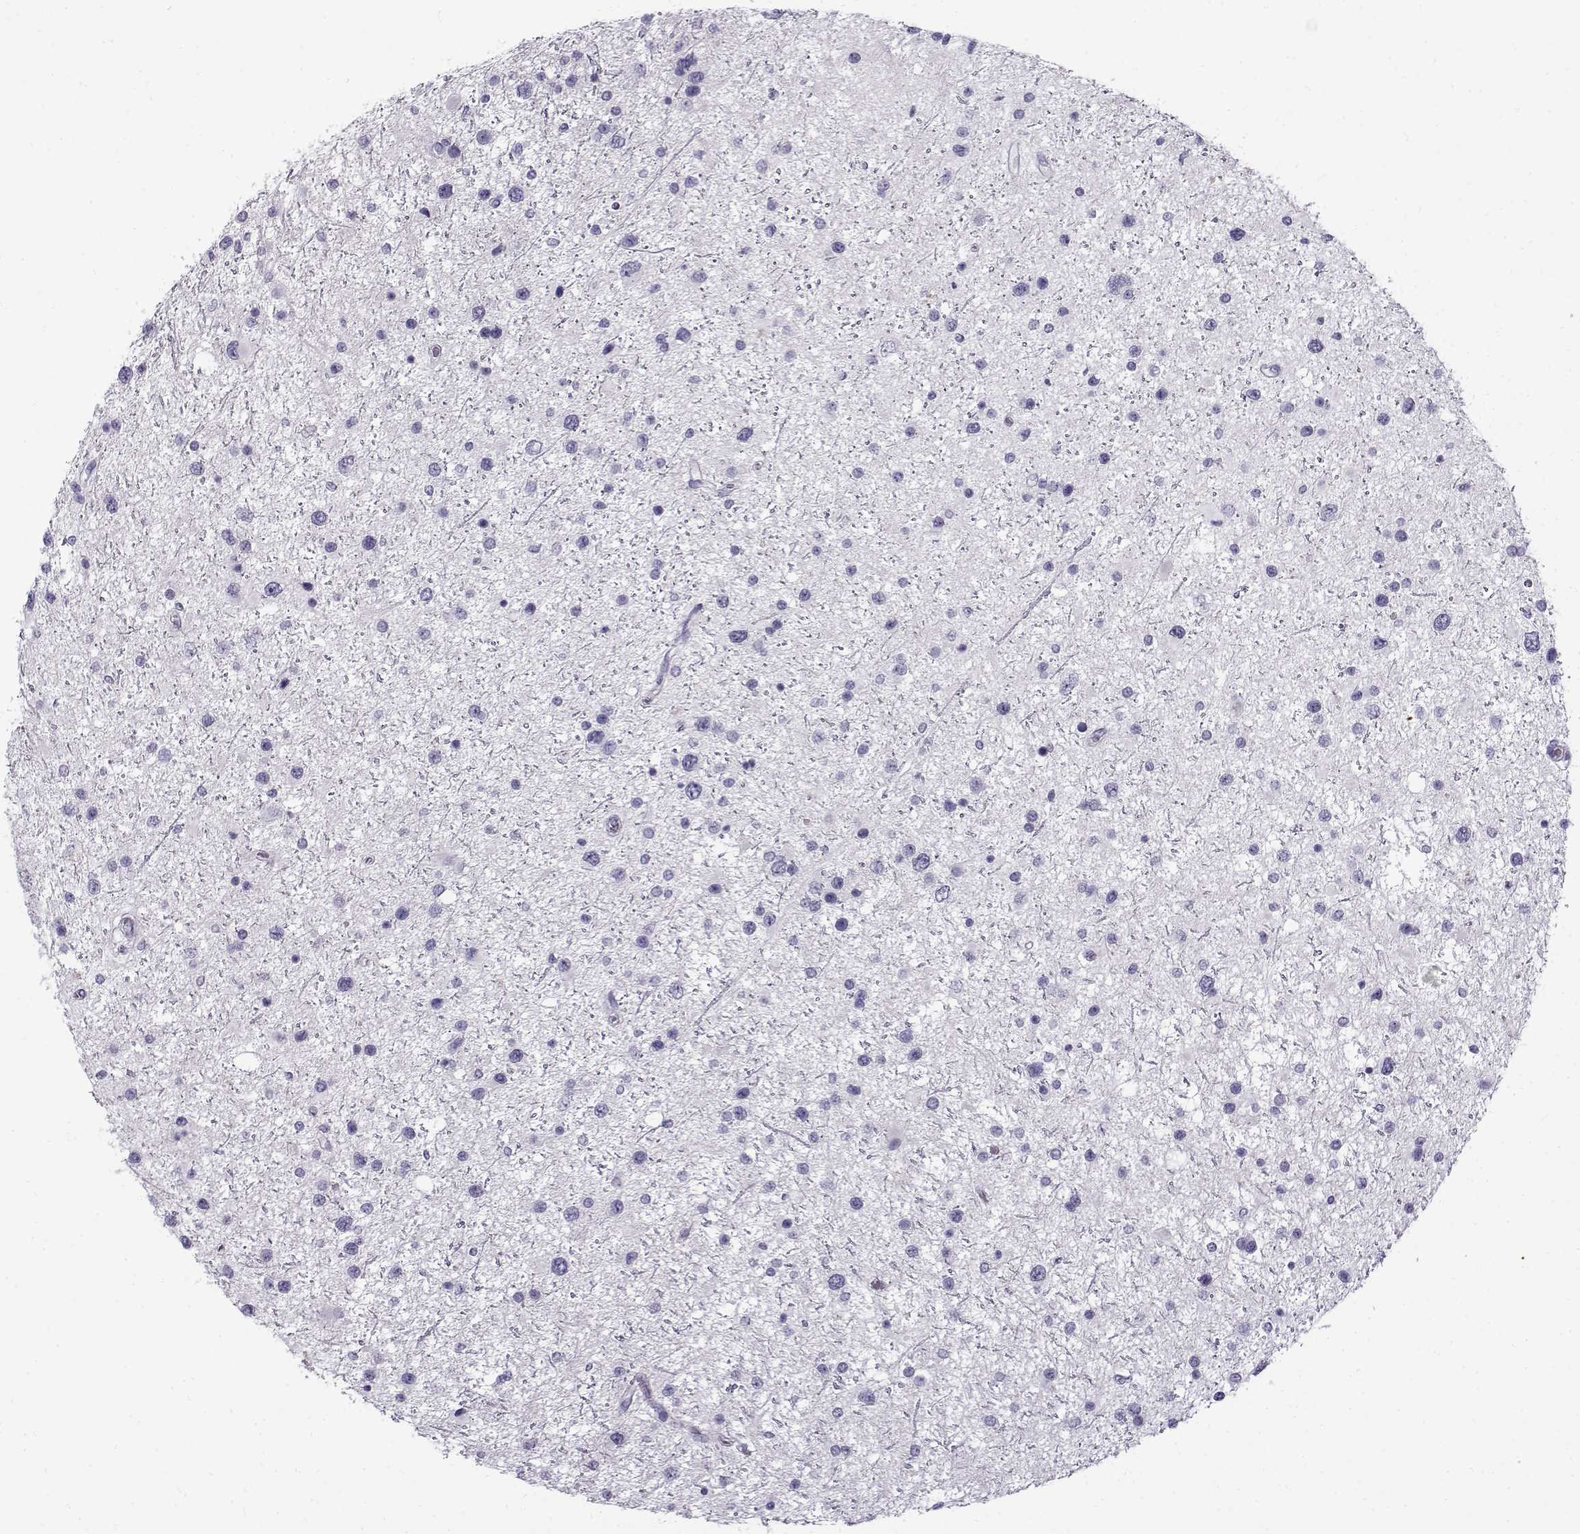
{"staining": {"intensity": "negative", "quantity": "none", "location": "none"}, "tissue": "glioma", "cell_type": "Tumor cells", "image_type": "cancer", "snomed": [{"axis": "morphology", "description": "Glioma, malignant, Low grade"}, {"axis": "topography", "description": "Brain"}], "caption": "This is a histopathology image of IHC staining of glioma, which shows no positivity in tumor cells. (Stains: DAB (3,3'-diaminobenzidine) immunohistochemistry (IHC) with hematoxylin counter stain, Microscopy: brightfield microscopy at high magnification).", "gene": "GTSF1L", "patient": {"sex": "female", "age": 32}}